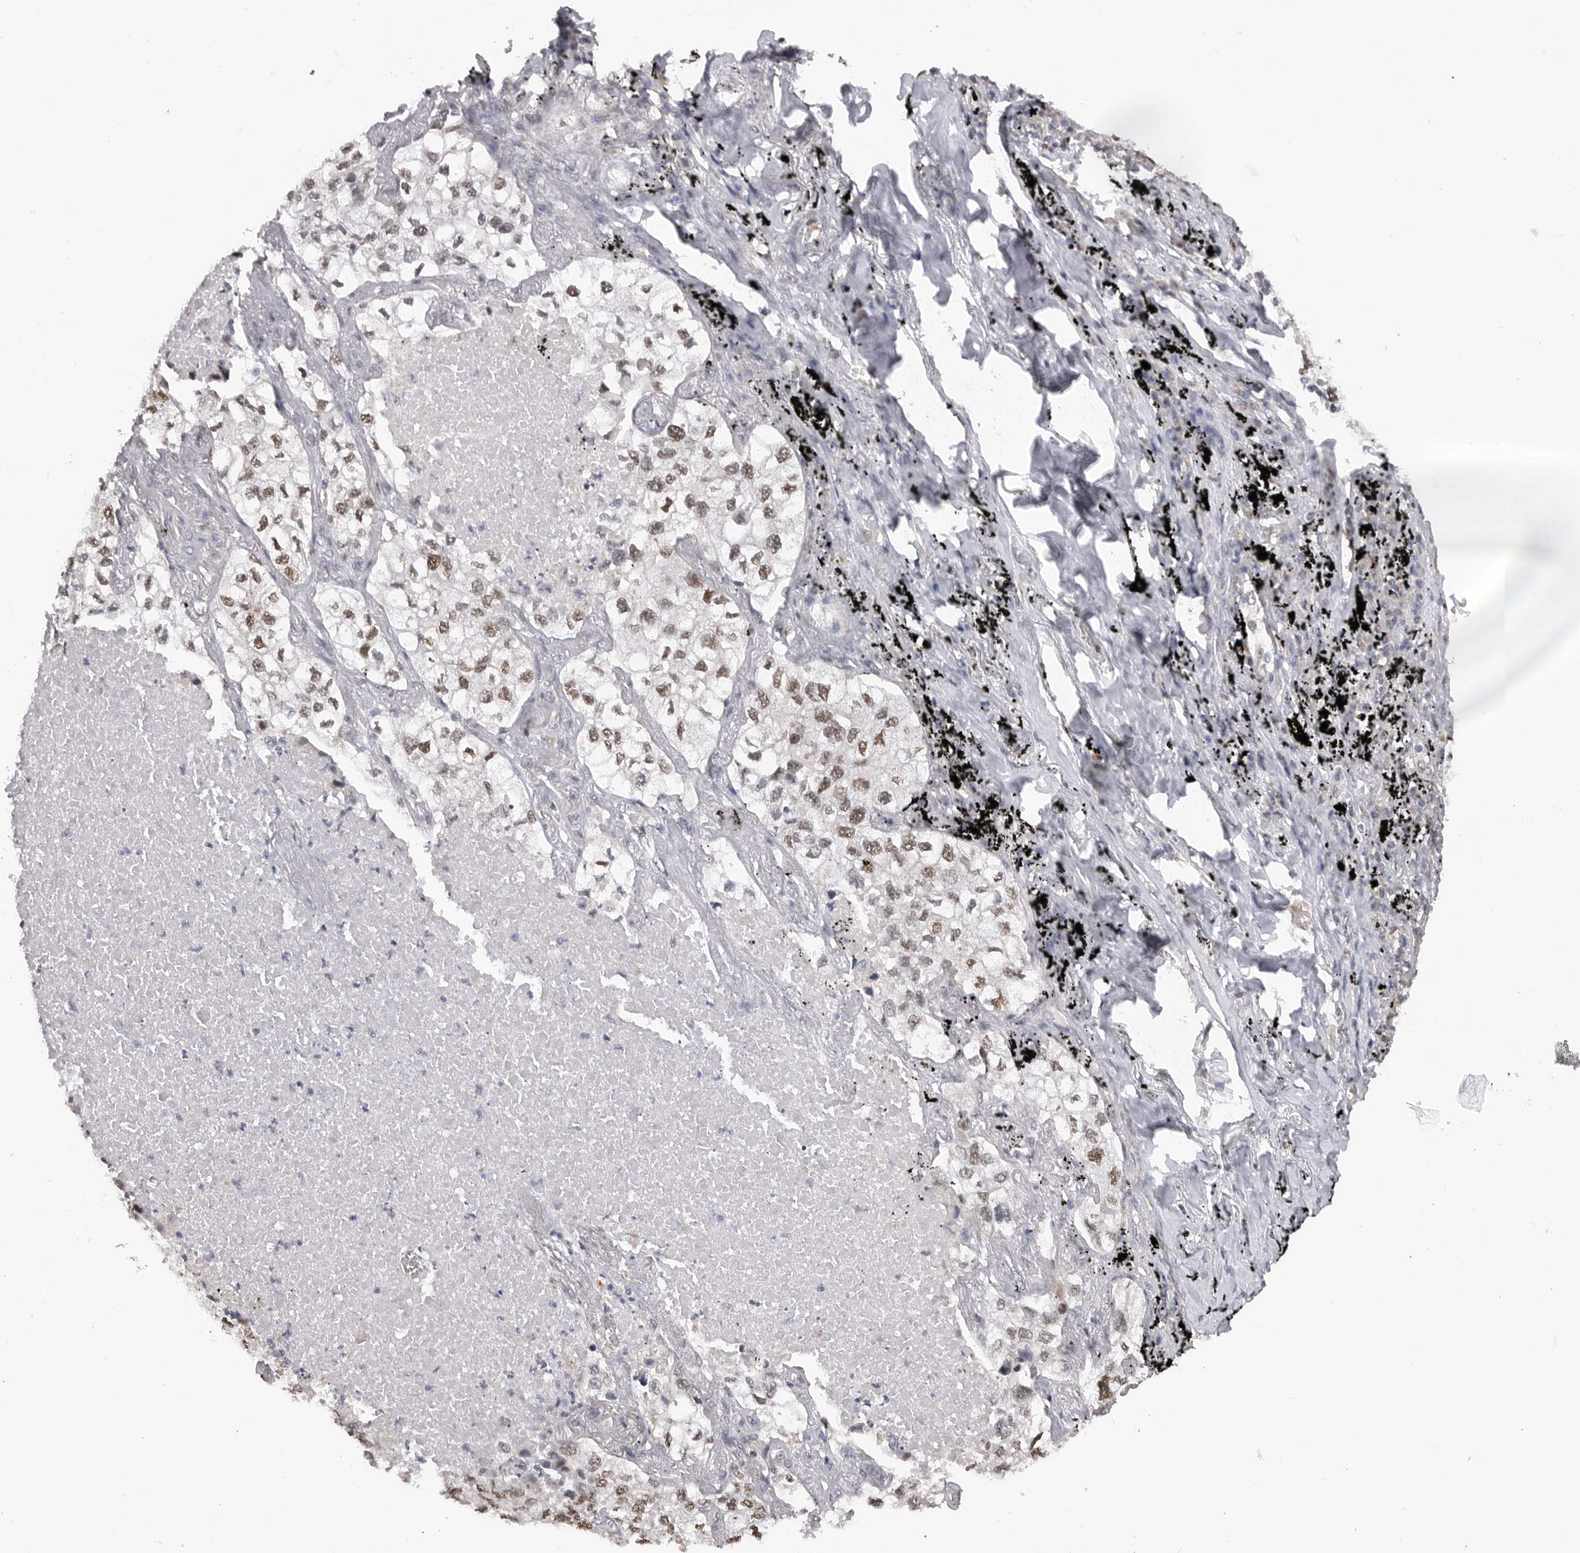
{"staining": {"intensity": "moderate", "quantity": ">75%", "location": "nuclear"}, "tissue": "lung cancer", "cell_type": "Tumor cells", "image_type": "cancer", "snomed": [{"axis": "morphology", "description": "Adenocarcinoma, NOS"}, {"axis": "topography", "description": "Lung"}], "caption": "Protein staining reveals moderate nuclear staining in about >75% of tumor cells in lung adenocarcinoma.", "gene": "SMARCC1", "patient": {"sex": "male", "age": 63}}